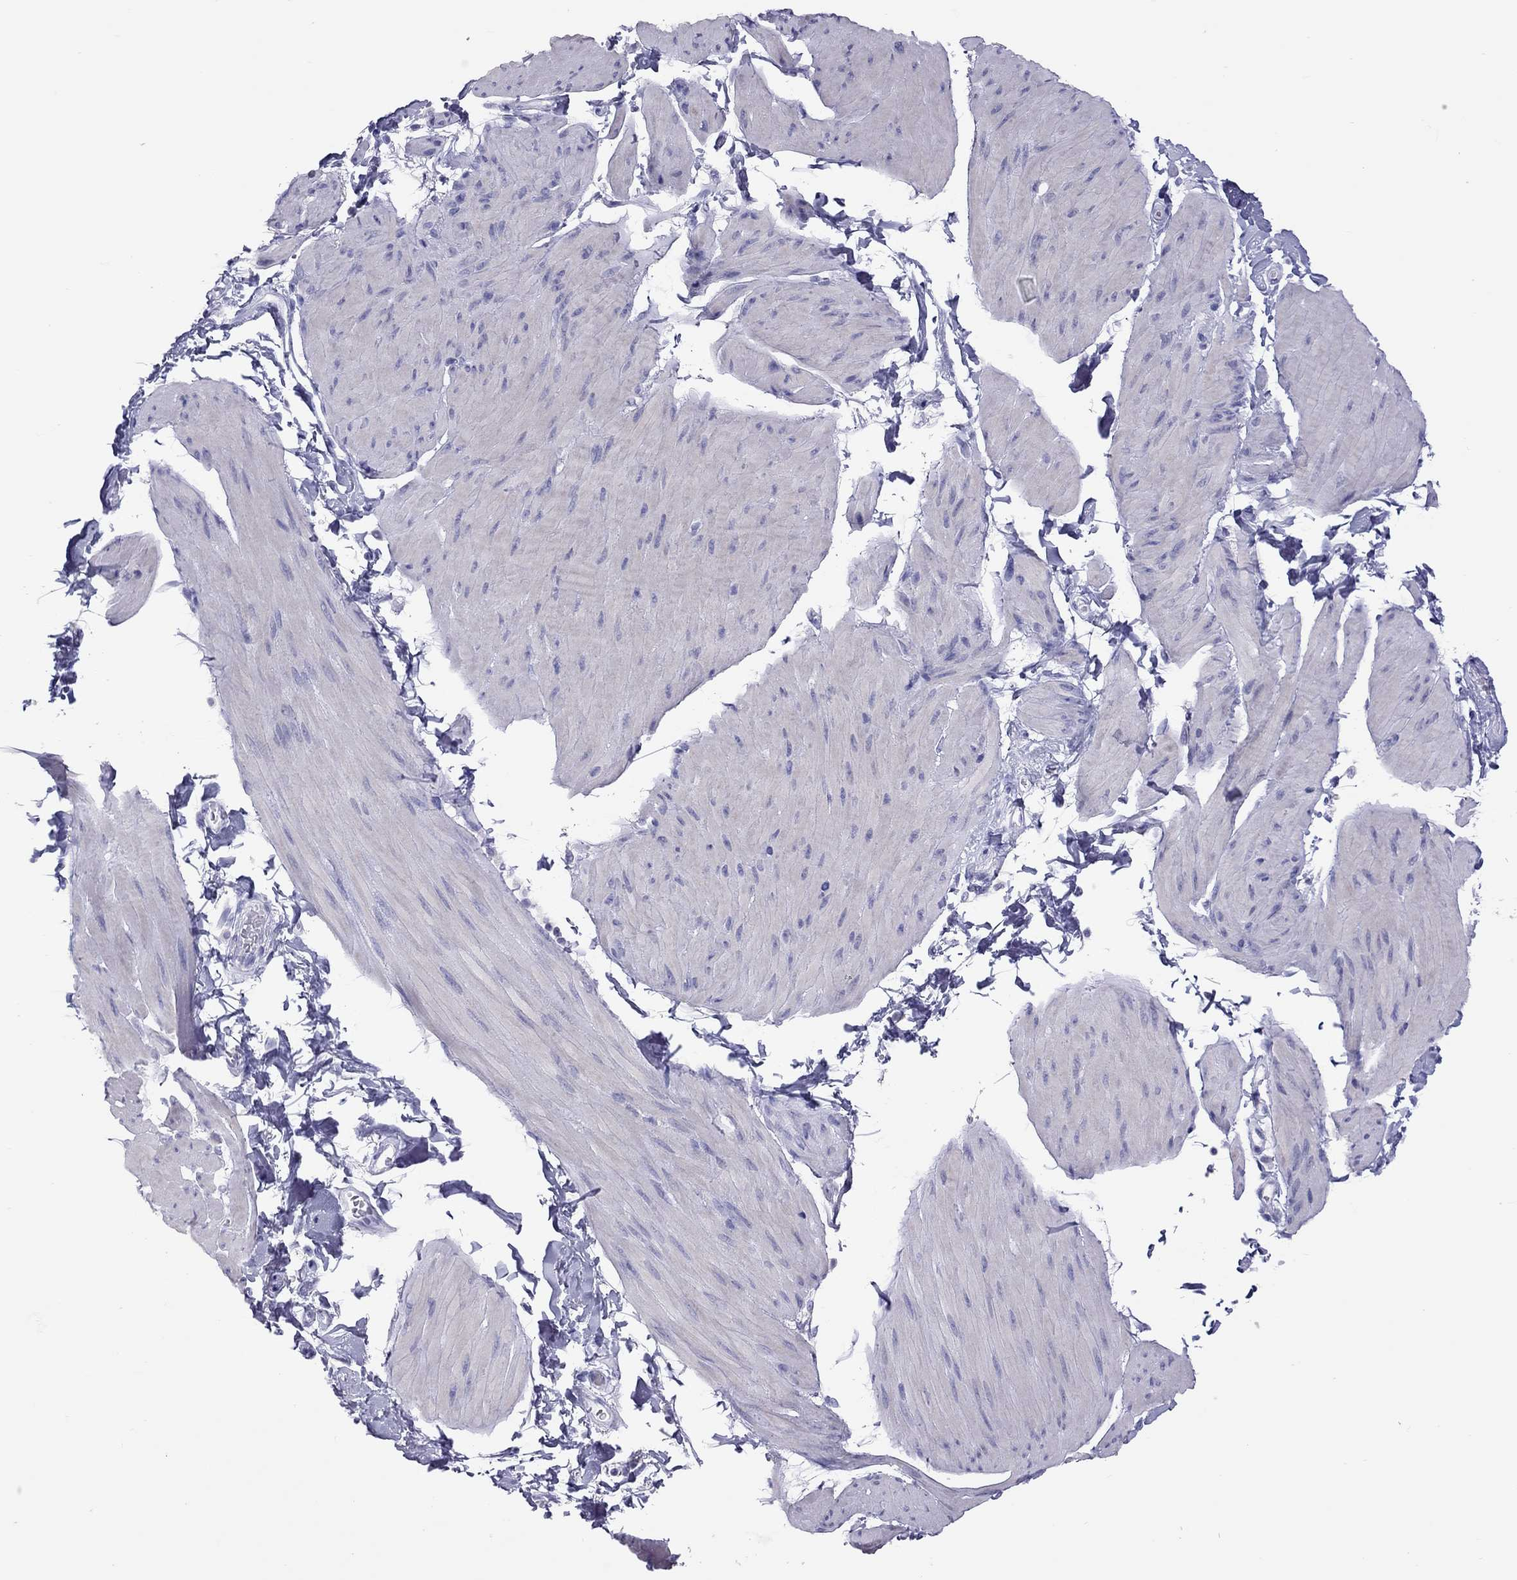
{"staining": {"intensity": "negative", "quantity": "none", "location": "none"}, "tissue": "smooth muscle", "cell_type": "Smooth muscle cells", "image_type": "normal", "snomed": [{"axis": "morphology", "description": "Normal tissue, NOS"}, {"axis": "topography", "description": "Adipose tissue"}, {"axis": "topography", "description": "Smooth muscle"}, {"axis": "topography", "description": "Peripheral nerve tissue"}], "caption": "DAB immunohistochemical staining of normal smooth muscle shows no significant expression in smooth muscle cells.", "gene": "STAG3", "patient": {"sex": "male", "age": 83}}